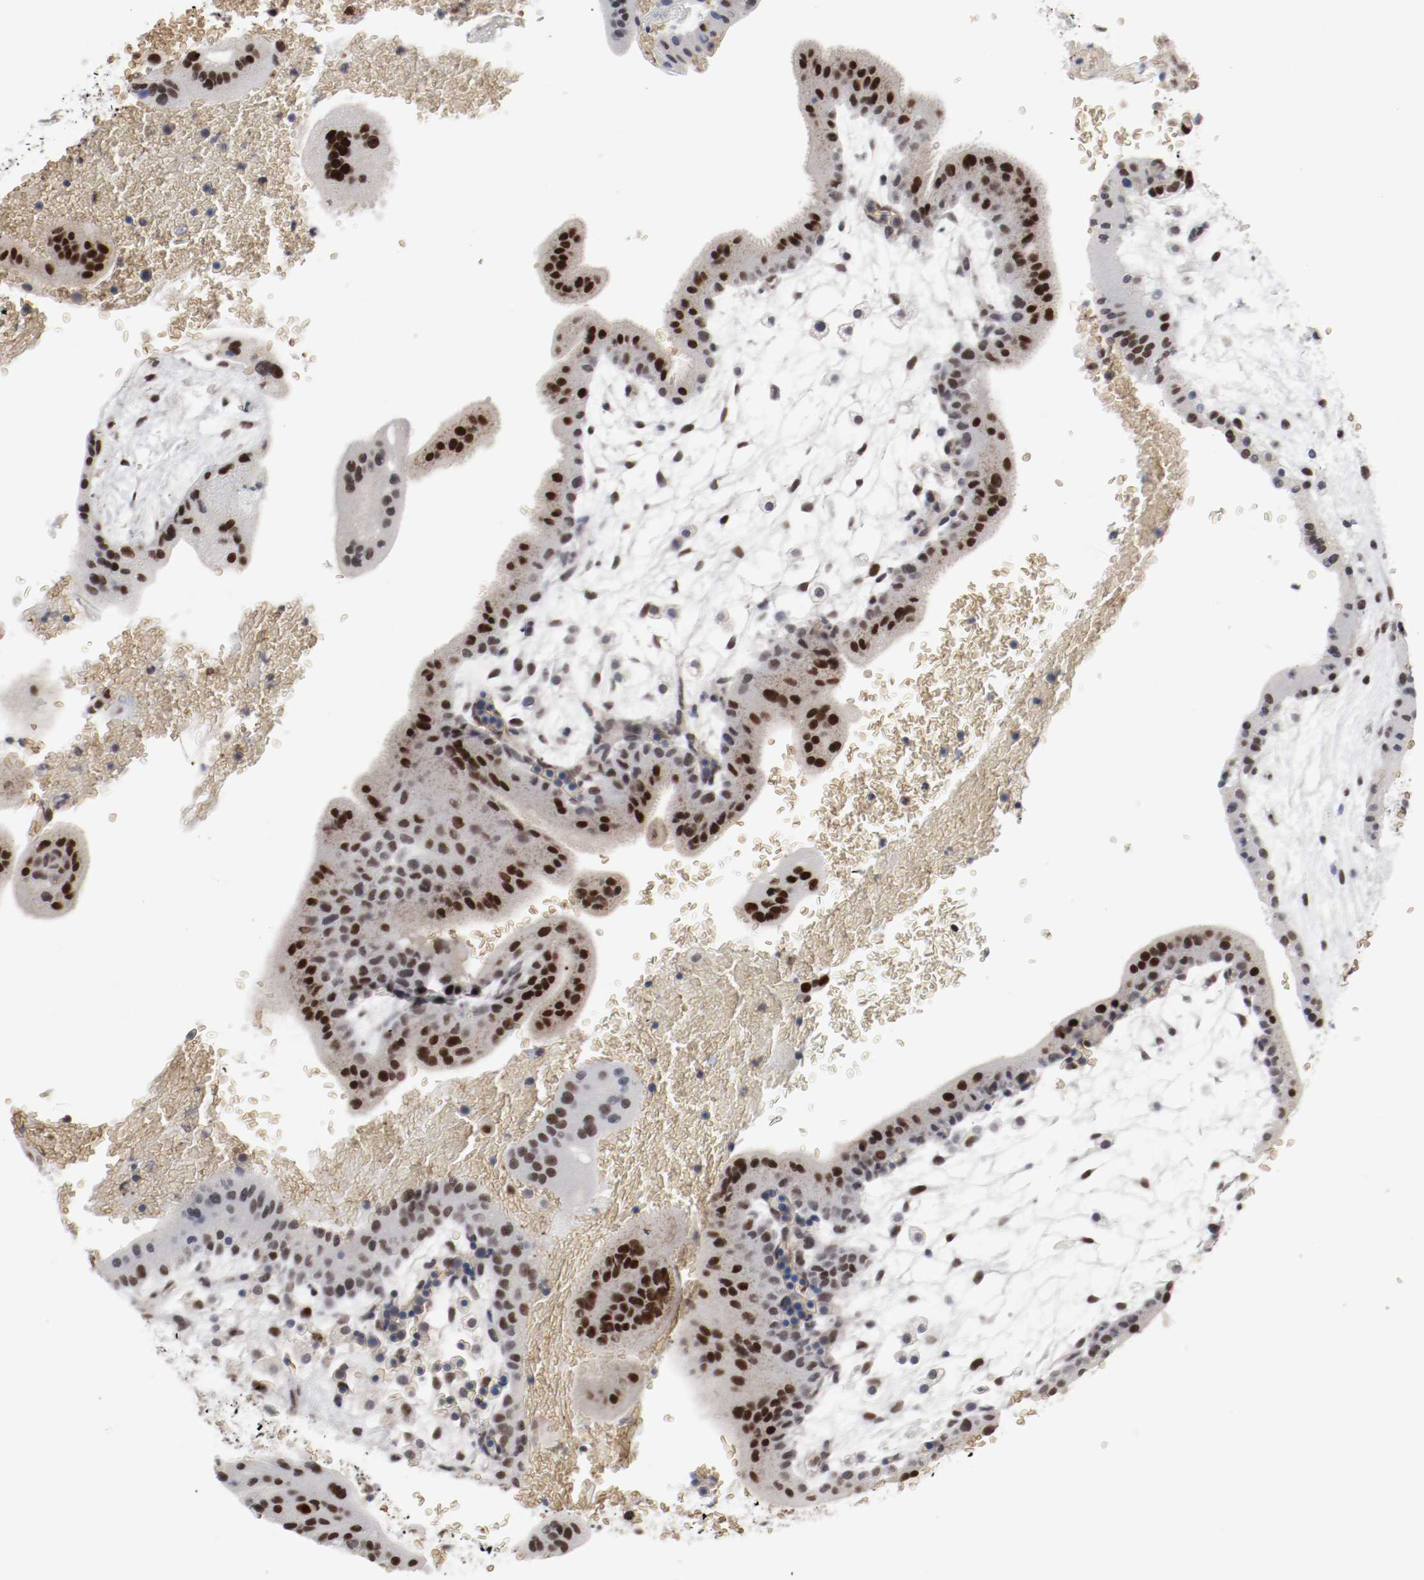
{"staining": {"intensity": "strong", "quantity": "25%-75%", "location": "nuclear"}, "tissue": "placenta", "cell_type": "Decidual cells", "image_type": "normal", "snomed": [{"axis": "morphology", "description": "Normal tissue, NOS"}, {"axis": "topography", "description": "Placenta"}], "caption": "The photomicrograph displays immunohistochemical staining of benign placenta. There is strong nuclear positivity is appreciated in about 25%-75% of decidual cells. (DAB = brown stain, brightfield microscopy at high magnification).", "gene": "JUND", "patient": {"sex": "female", "age": 35}}